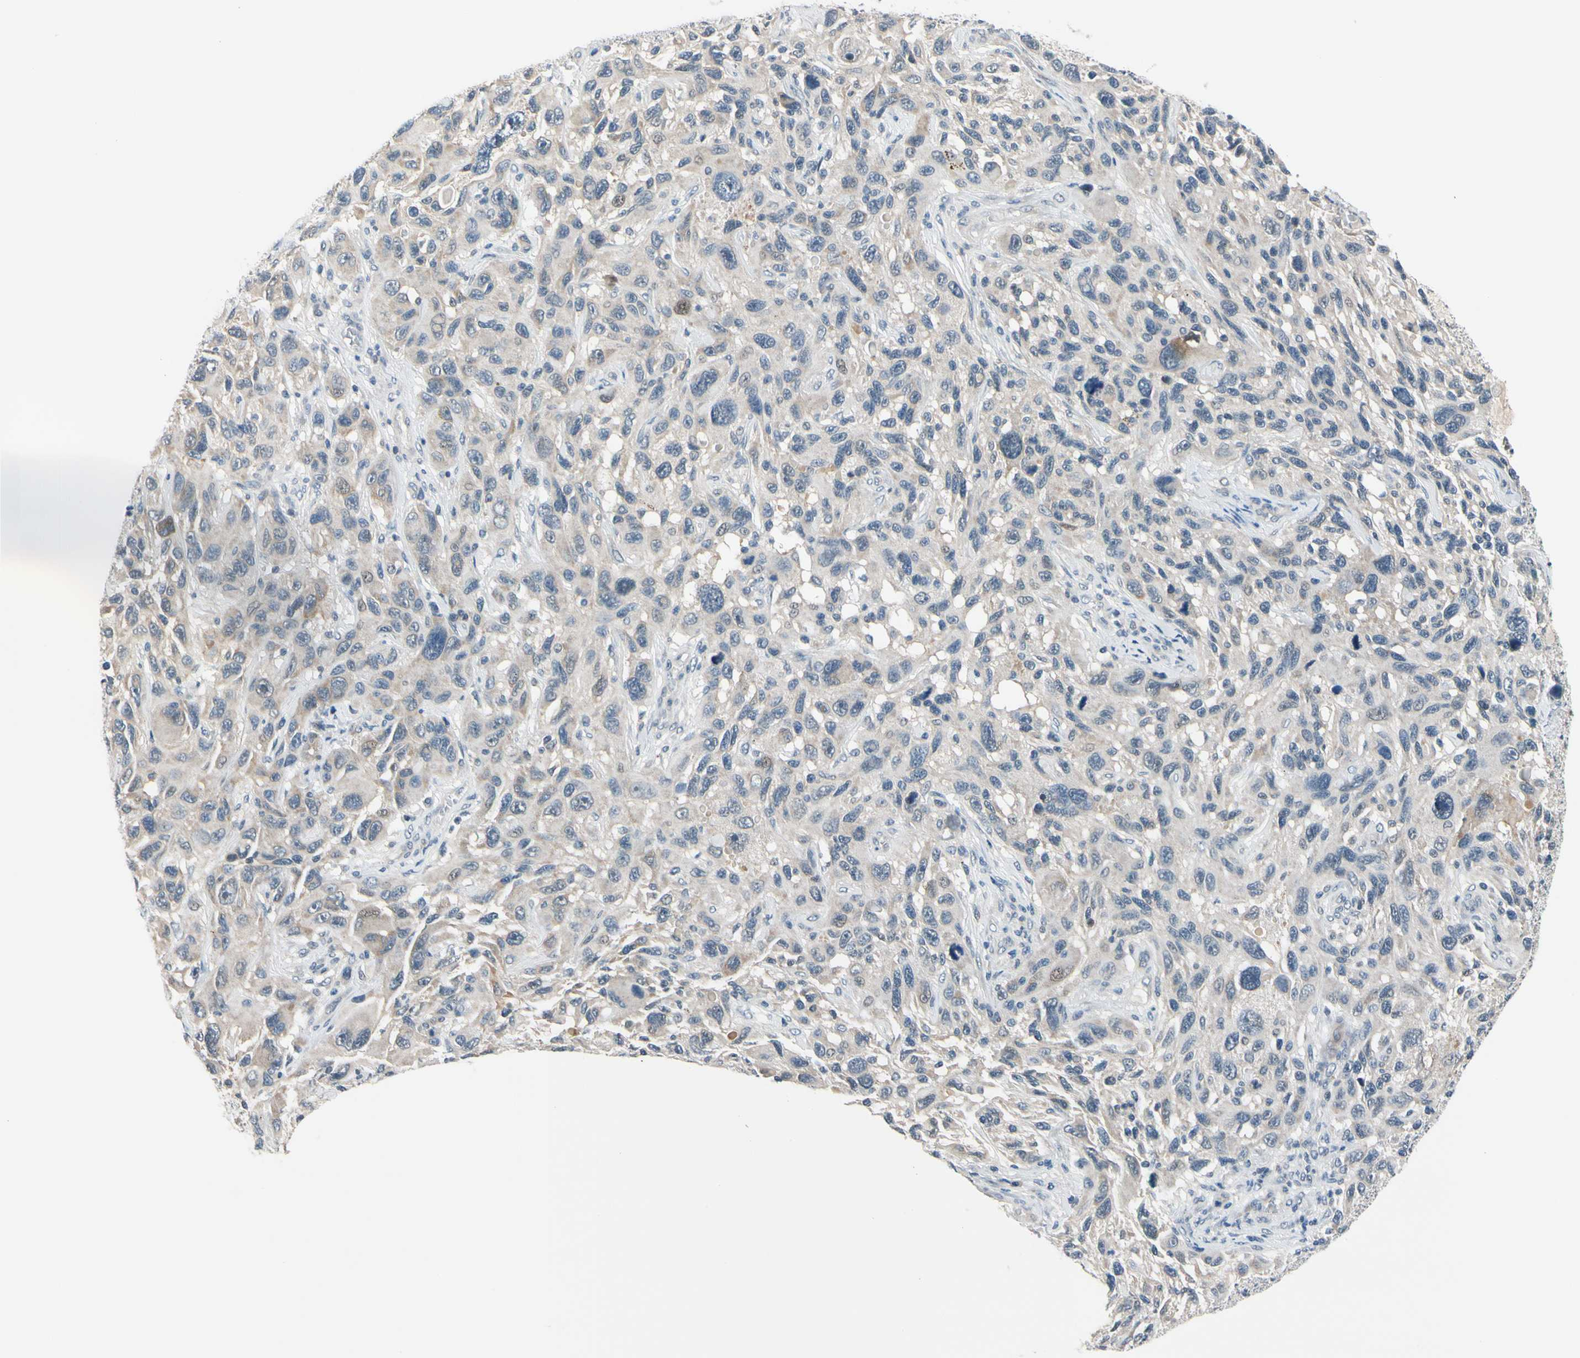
{"staining": {"intensity": "negative", "quantity": "none", "location": "none"}, "tissue": "melanoma", "cell_type": "Tumor cells", "image_type": "cancer", "snomed": [{"axis": "morphology", "description": "Malignant melanoma, NOS"}, {"axis": "topography", "description": "Skin"}], "caption": "A micrograph of human malignant melanoma is negative for staining in tumor cells.", "gene": "SLC27A6", "patient": {"sex": "male", "age": 53}}